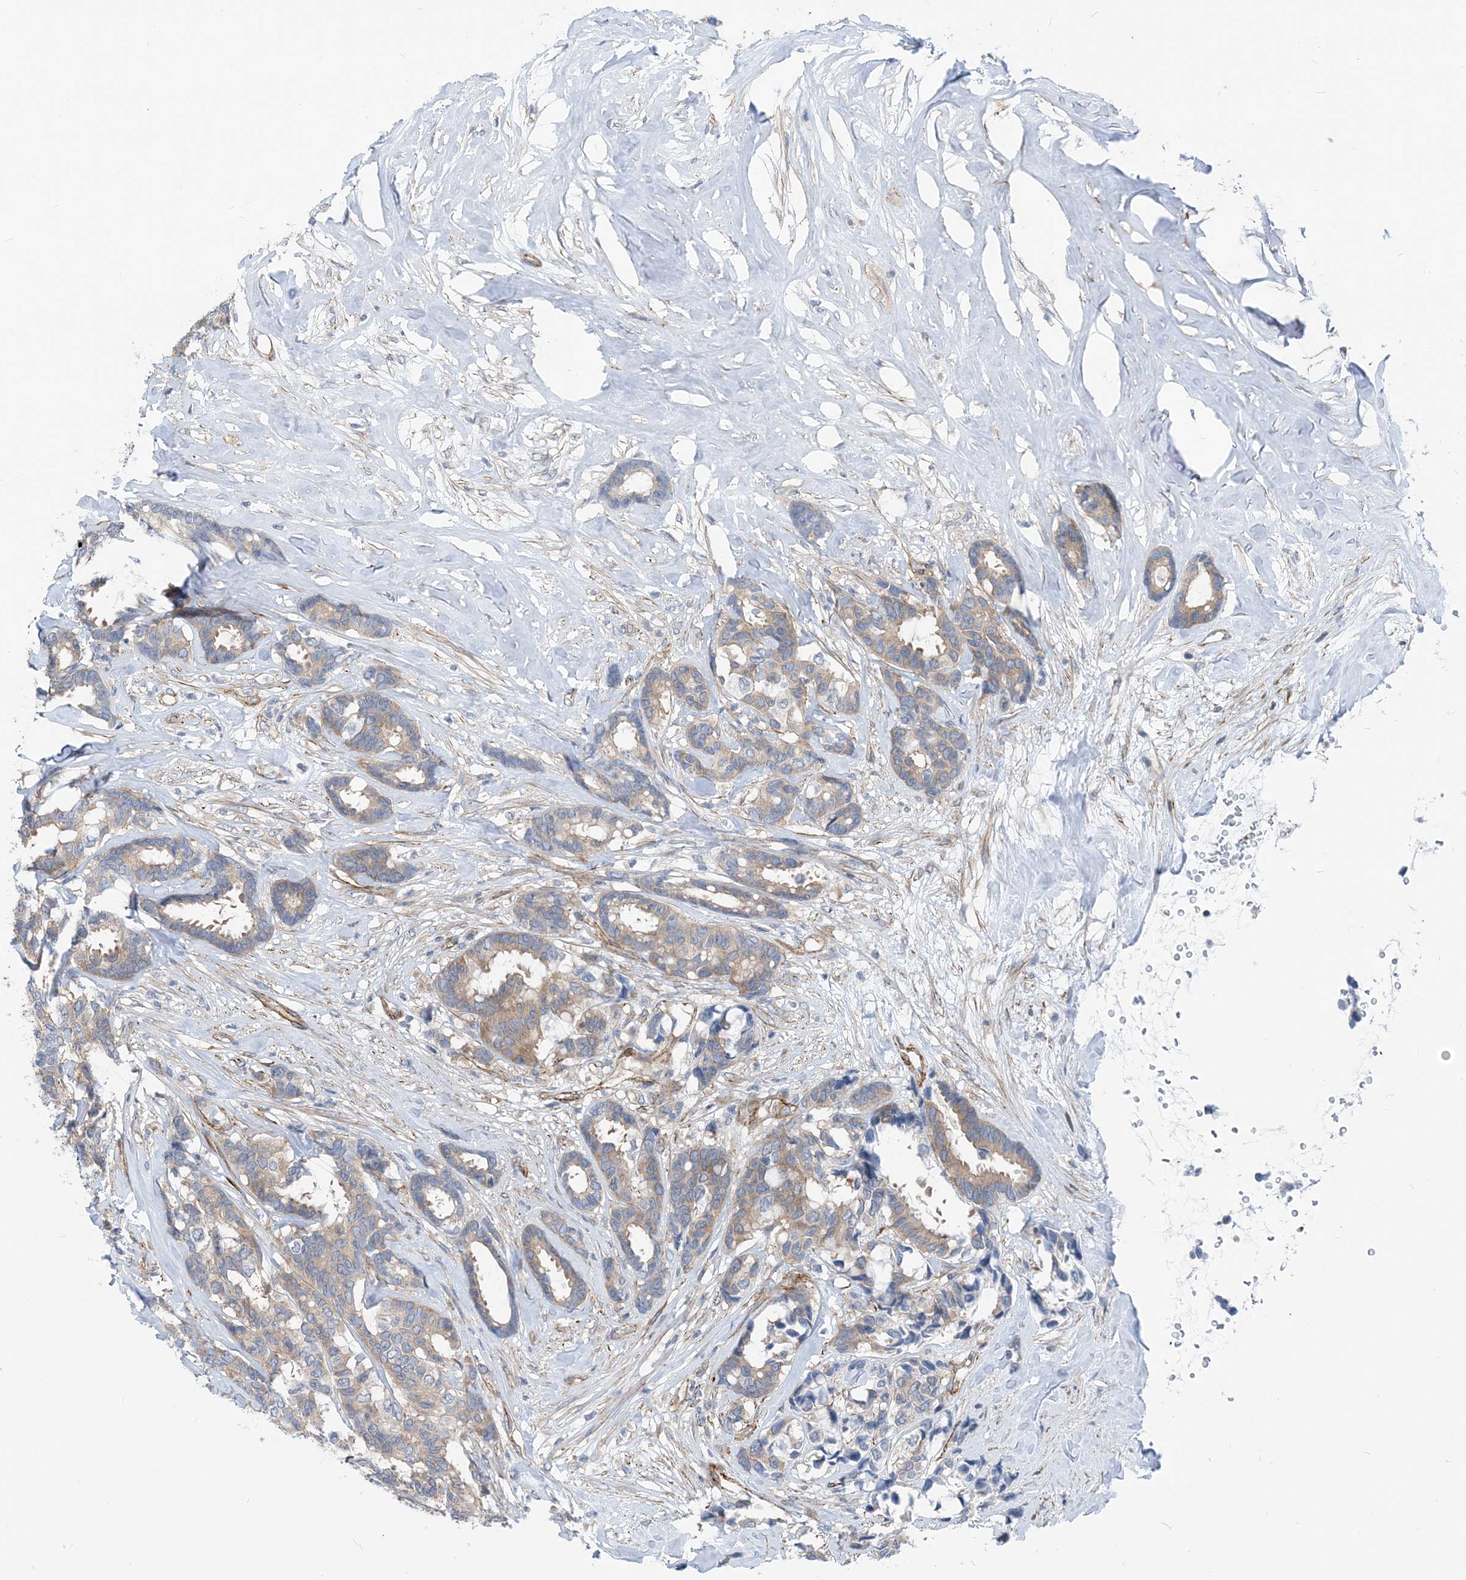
{"staining": {"intensity": "weak", "quantity": "25%-75%", "location": "cytoplasmic/membranous"}, "tissue": "breast cancer", "cell_type": "Tumor cells", "image_type": "cancer", "snomed": [{"axis": "morphology", "description": "Duct carcinoma"}, {"axis": "topography", "description": "Breast"}], "caption": "Immunohistochemical staining of human breast intraductal carcinoma demonstrates low levels of weak cytoplasmic/membranous positivity in about 25%-75% of tumor cells.", "gene": "PLEKHA3", "patient": {"sex": "female", "age": 87}}